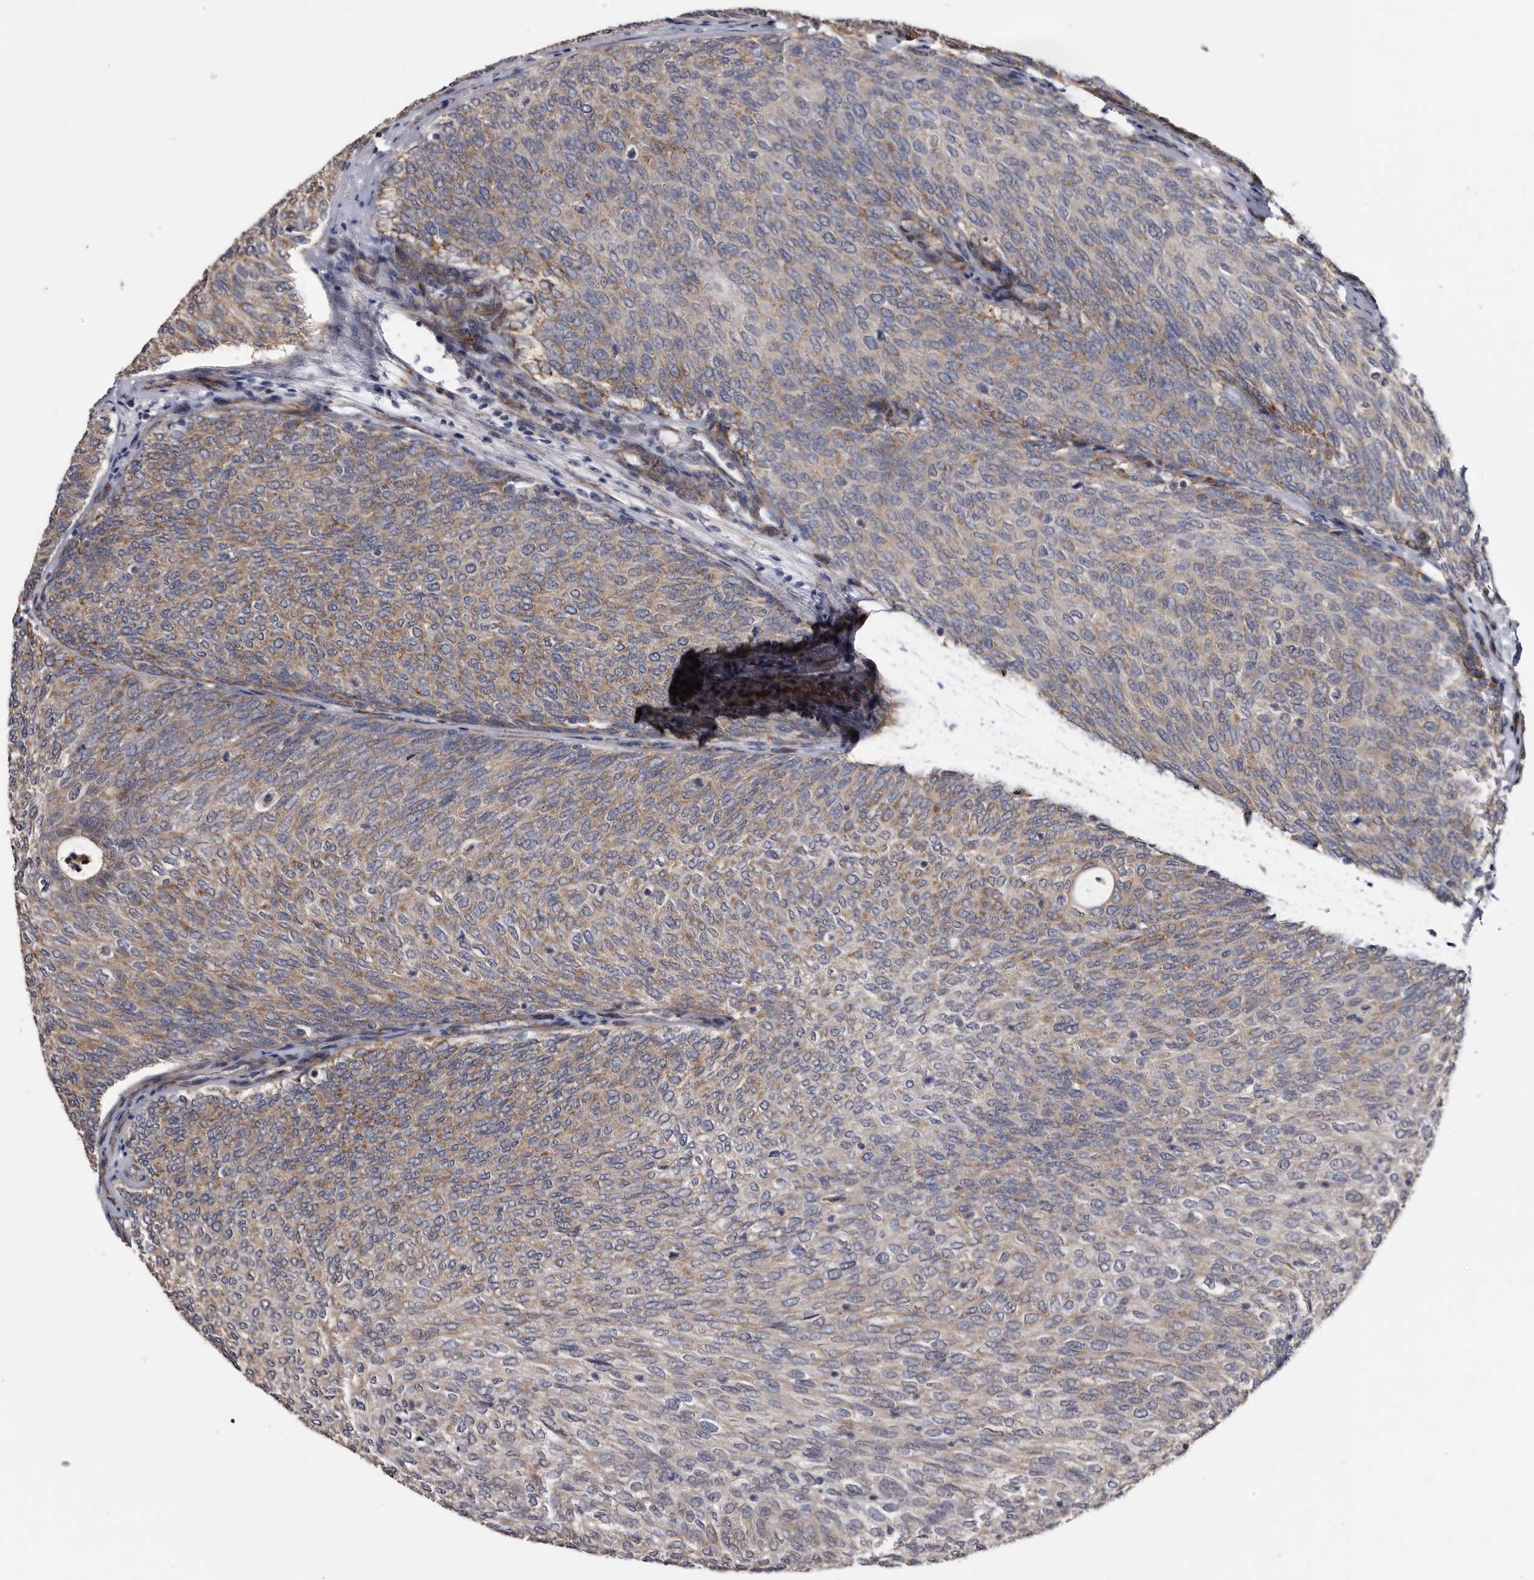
{"staining": {"intensity": "moderate", "quantity": ">75%", "location": "cytoplasmic/membranous"}, "tissue": "urothelial cancer", "cell_type": "Tumor cells", "image_type": "cancer", "snomed": [{"axis": "morphology", "description": "Urothelial carcinoma, Low grade"}, {"axis": "topography", "description": "Urinary bladder"}], "caption": "Immunohistochemical staining of human urothelial cancer reveals moderate cytoplasmic/membranous protein expression in approximately >75% of tumor cells. (DAB (3,3'-diaminobenzidine) = brown stain, brightfield microscopy at high magnification).", "gene": "ARMCX2", "patient": {"sex": "female", "age": 79}}